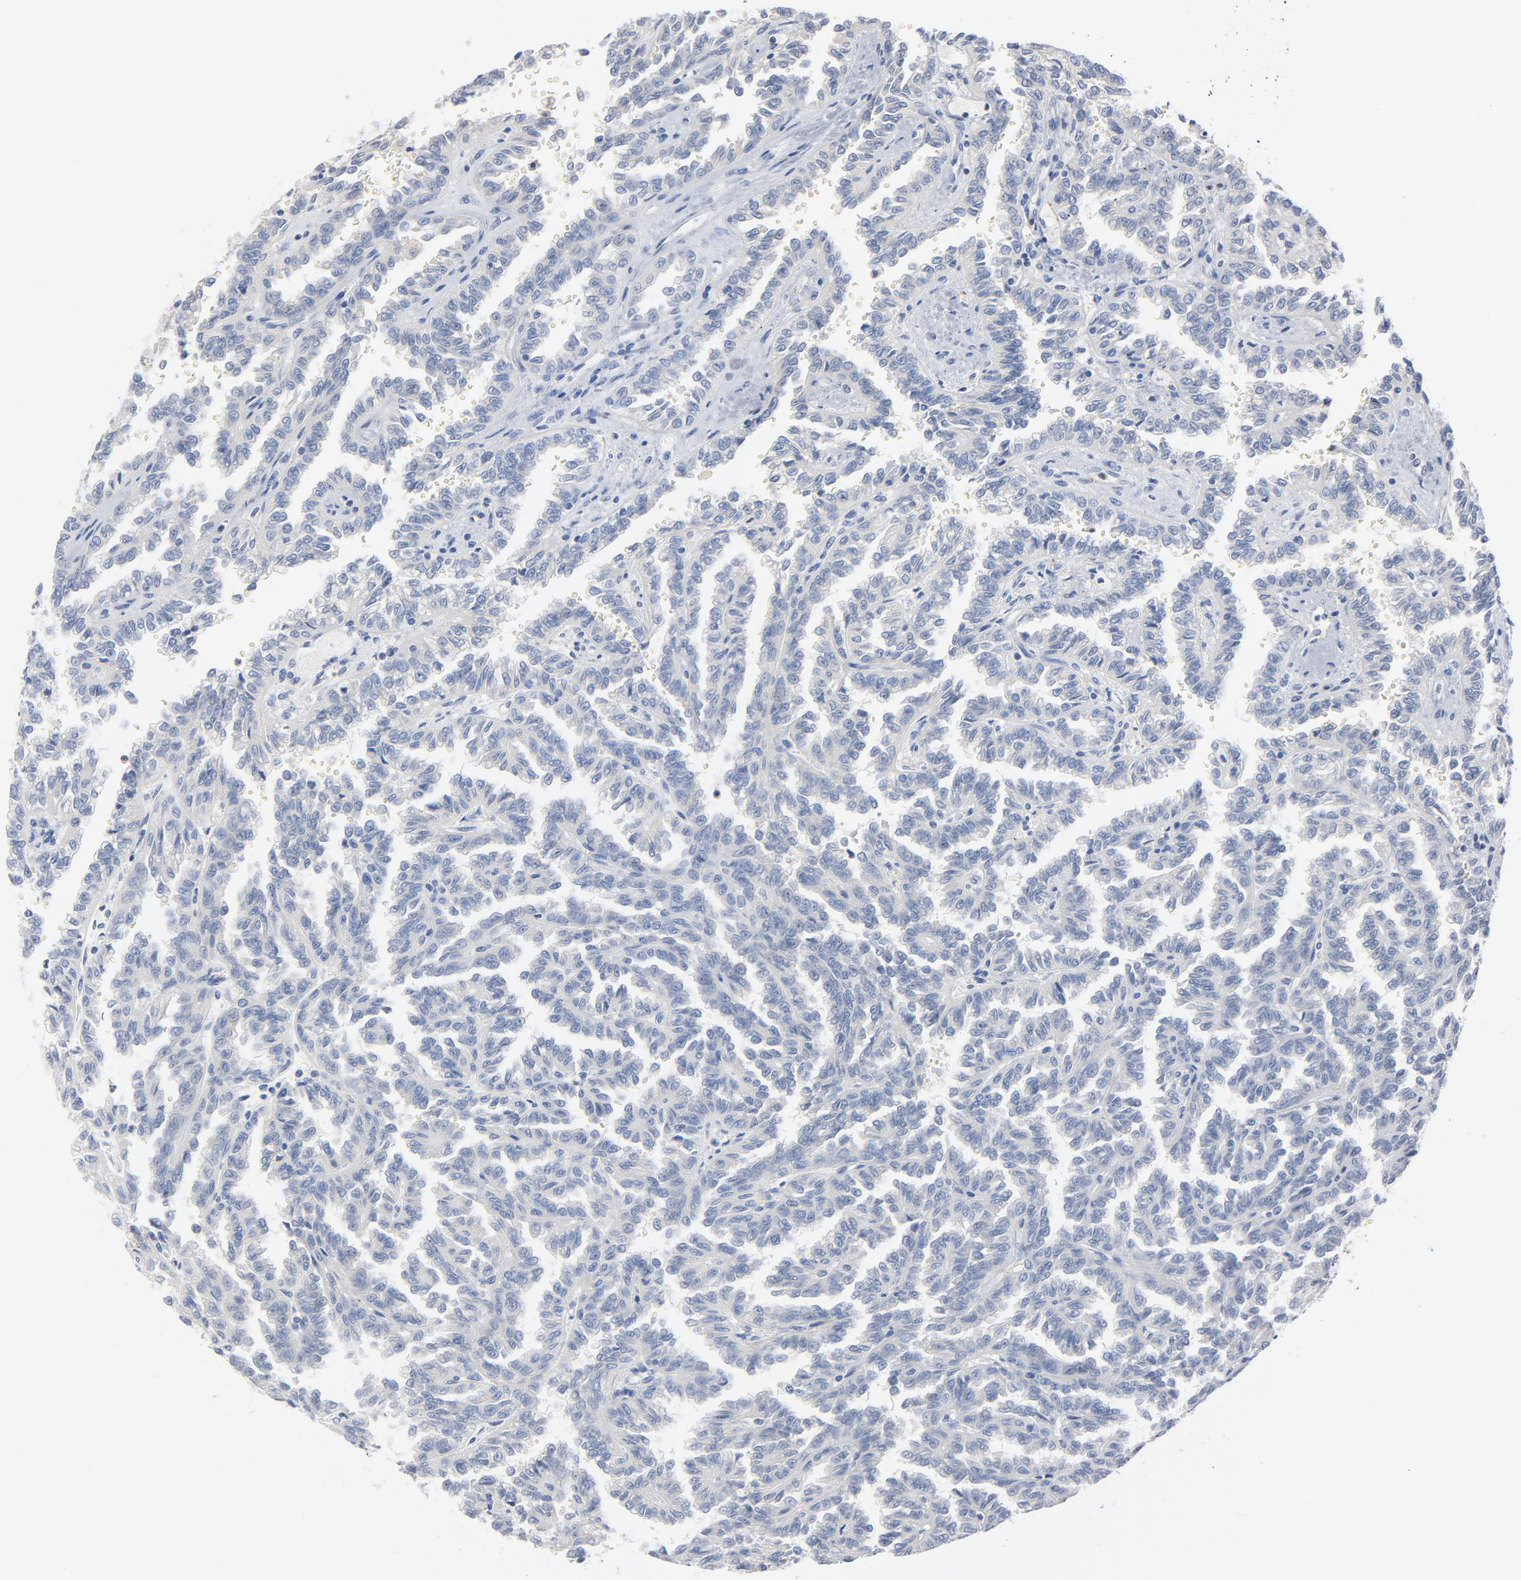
{"staining": {"intensity": "negative", "quantity": "none", "location": "none"}, "tissue": "renal cancer", "cell_type": "Tumor cells", "image_type": "cancer", "snomed": [{"axis": "morphology", "description": "Inflammation, NOS"}, {"axis": "morphology", "description": "Adenocarcinoma, NOS"}, {"axis": "topography", "description": "Kidney"}], "caption": "IHC histopathology image of human adenocarcinoma (renal) stained for a protein (brown), which reveals no positivity in tumor cells.", "gene": "IFT43", "patient": {"sex": "male", "age": 68}}